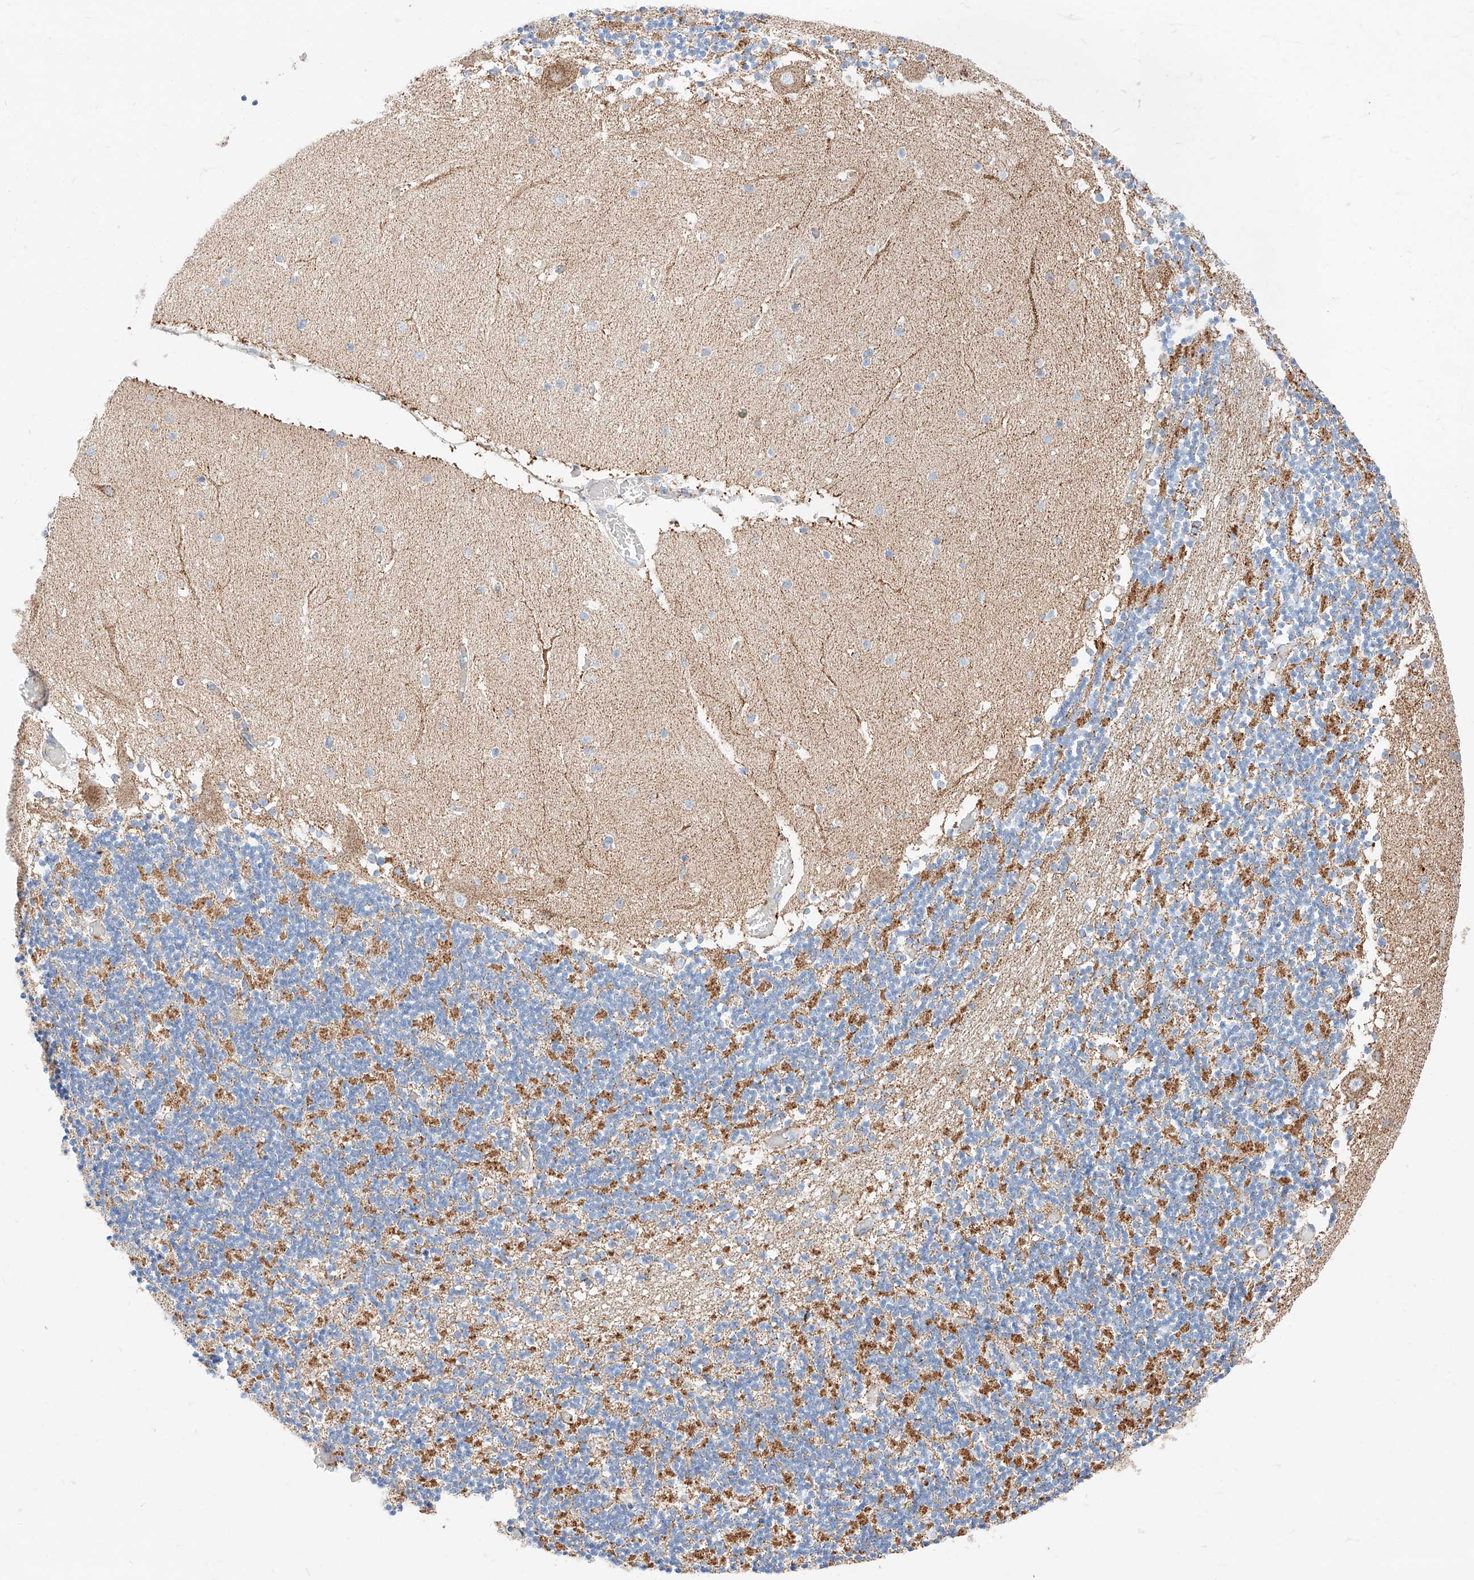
{"staining": {"intensity": "moderate", "quantity": "25%-75%", "location": "cytoplasmic/membranous"}, "tissue": "cerebellum", "cell_type": "Cells in granular layer", "image_type": "normal", "snomed": [{"axis": "morphology", "description": "Normal tissue, NOS"}, {"axis": "topography", "description": "Cerebellum"}], "caption": "Cerebellum stained with IHC exhibits moderate cytoplasmic/membranous staining in approximately 25%-75% of cells in granular layer. (DAB IHC, brown staining for protein, blue staining for nuclei).", "gene": "C6orf62", "patient": {"sex": "female", "age": 28}}